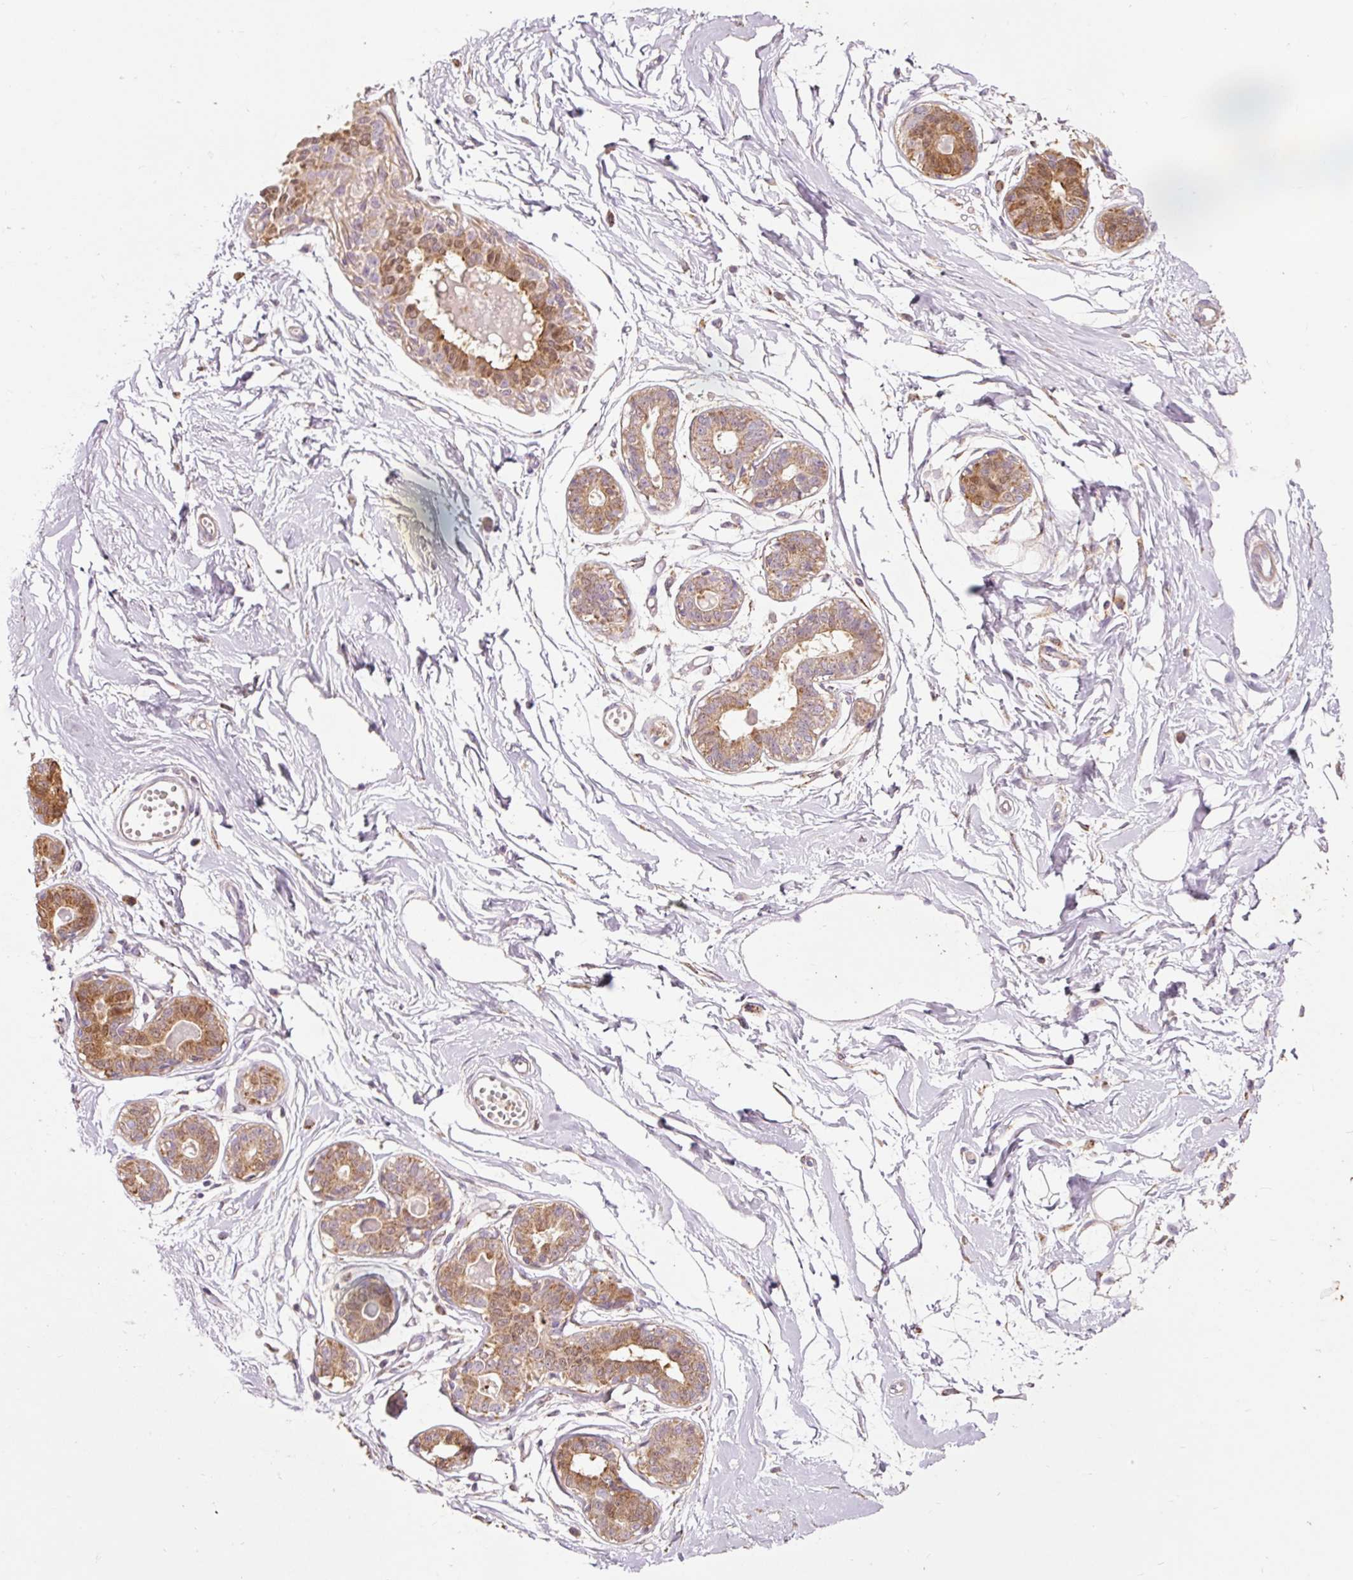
{"staining": {"intensity": "weak", "quantity": ">75%", "location": "cytoplasmic/membranous"}, "tissue": "breast", "cell_type": "Adipocytes", "image_type": "normal", "snomed": [{"axis": "morphology", "description": "Normal tissue, NOS"}, {"axis": "topography", "description": "Breast"}], "caption": "IHC of unremarkable breast exhibits low levels of weak cytoplasmic/membranous positivity in about >75% of adipocytes.", "gene": "PRDX5", "patient": {"sex": "female", "age": 45}}